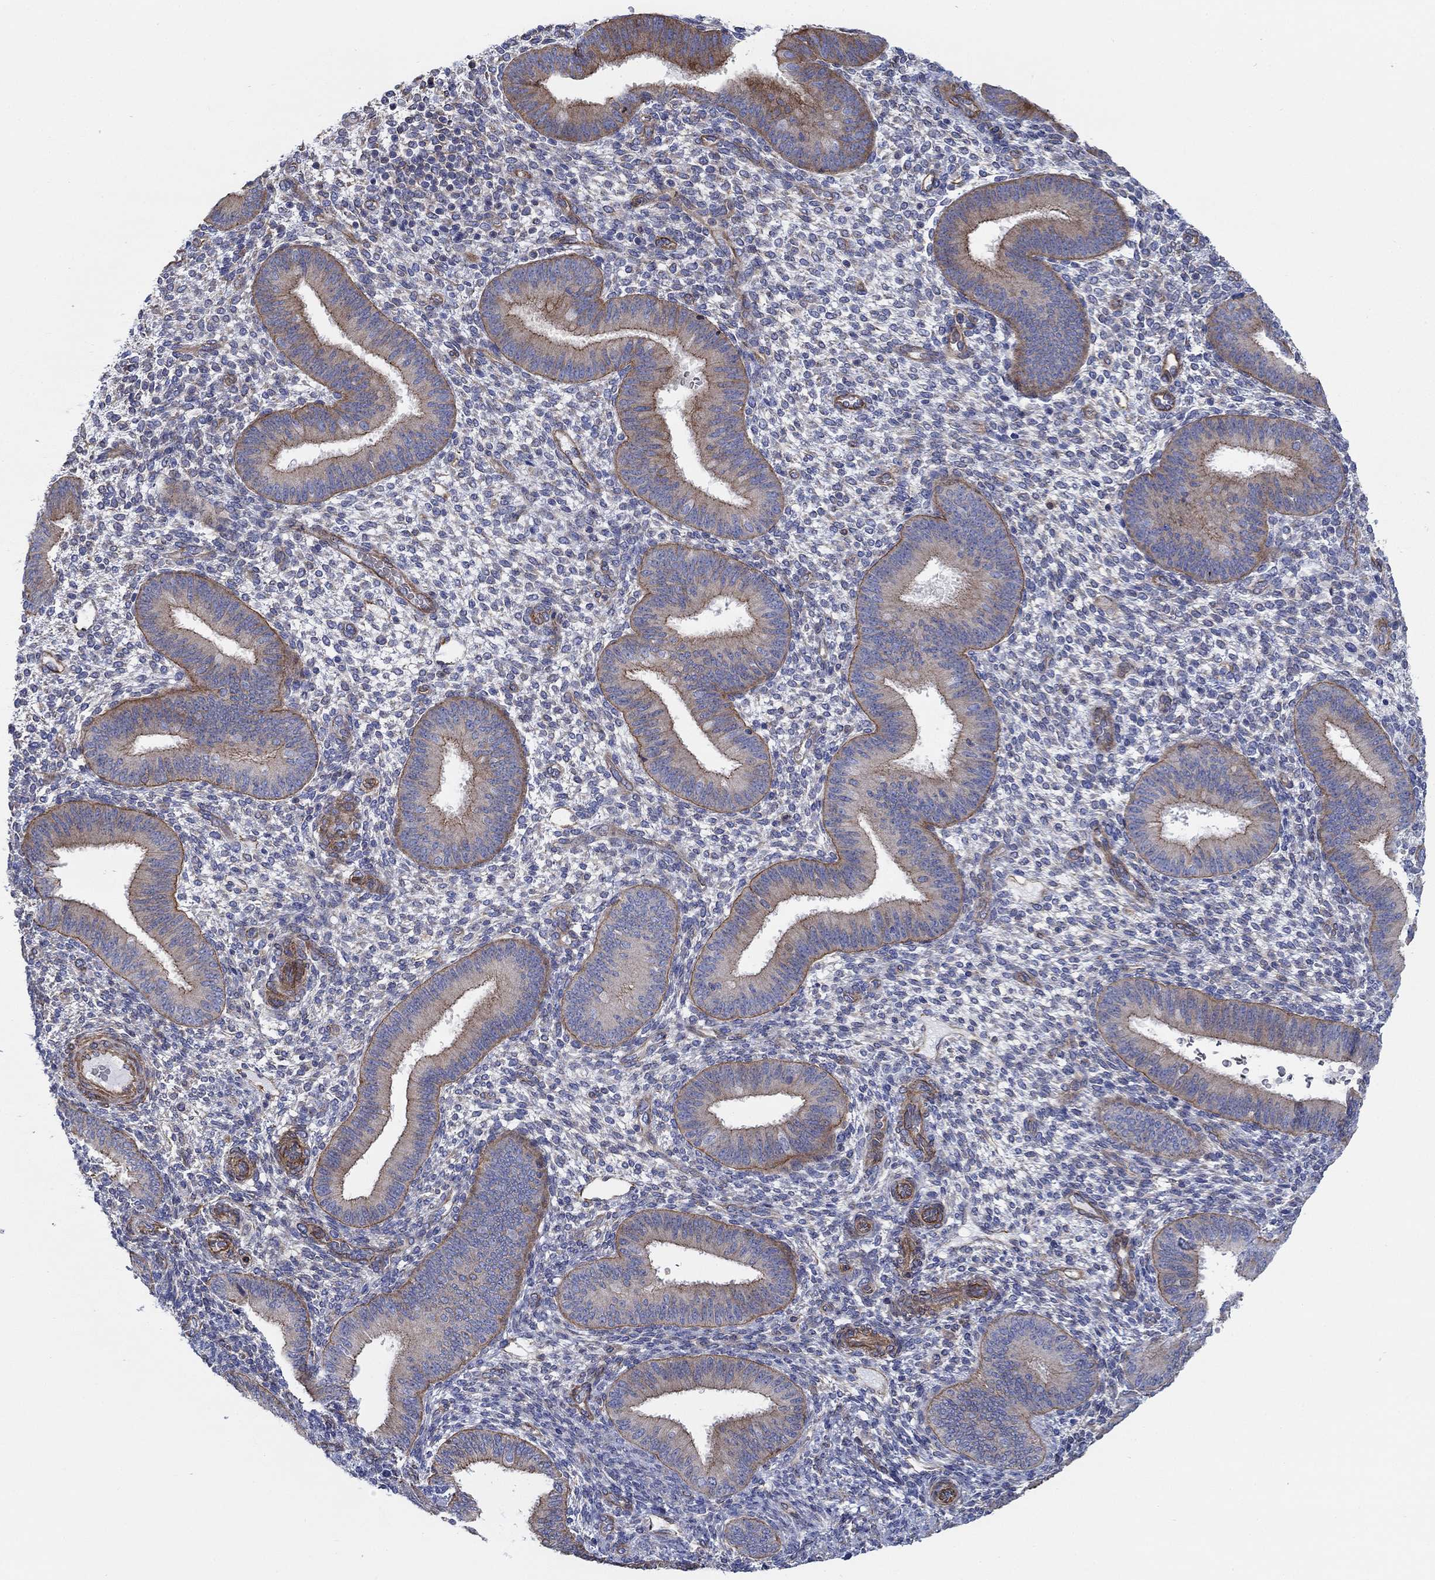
{"staining": {"intensity": "negative", "quantity": "none", "location": "none"}, "tissue": "endometrium", "cell_type": "Cells in endometrial stroma", "image_type": "normal", "snomed": [{"axis": "morphology", "description": "Normal tissue, NOS"}, {"axis": "topography", "description": "Endometrium"}], "caption": "Cells in endometrial stroma are negative for brown protein staining in unremarkable endometrium.", "gene": "FMN1", "patient": {"sex": "female", "age": 39}}